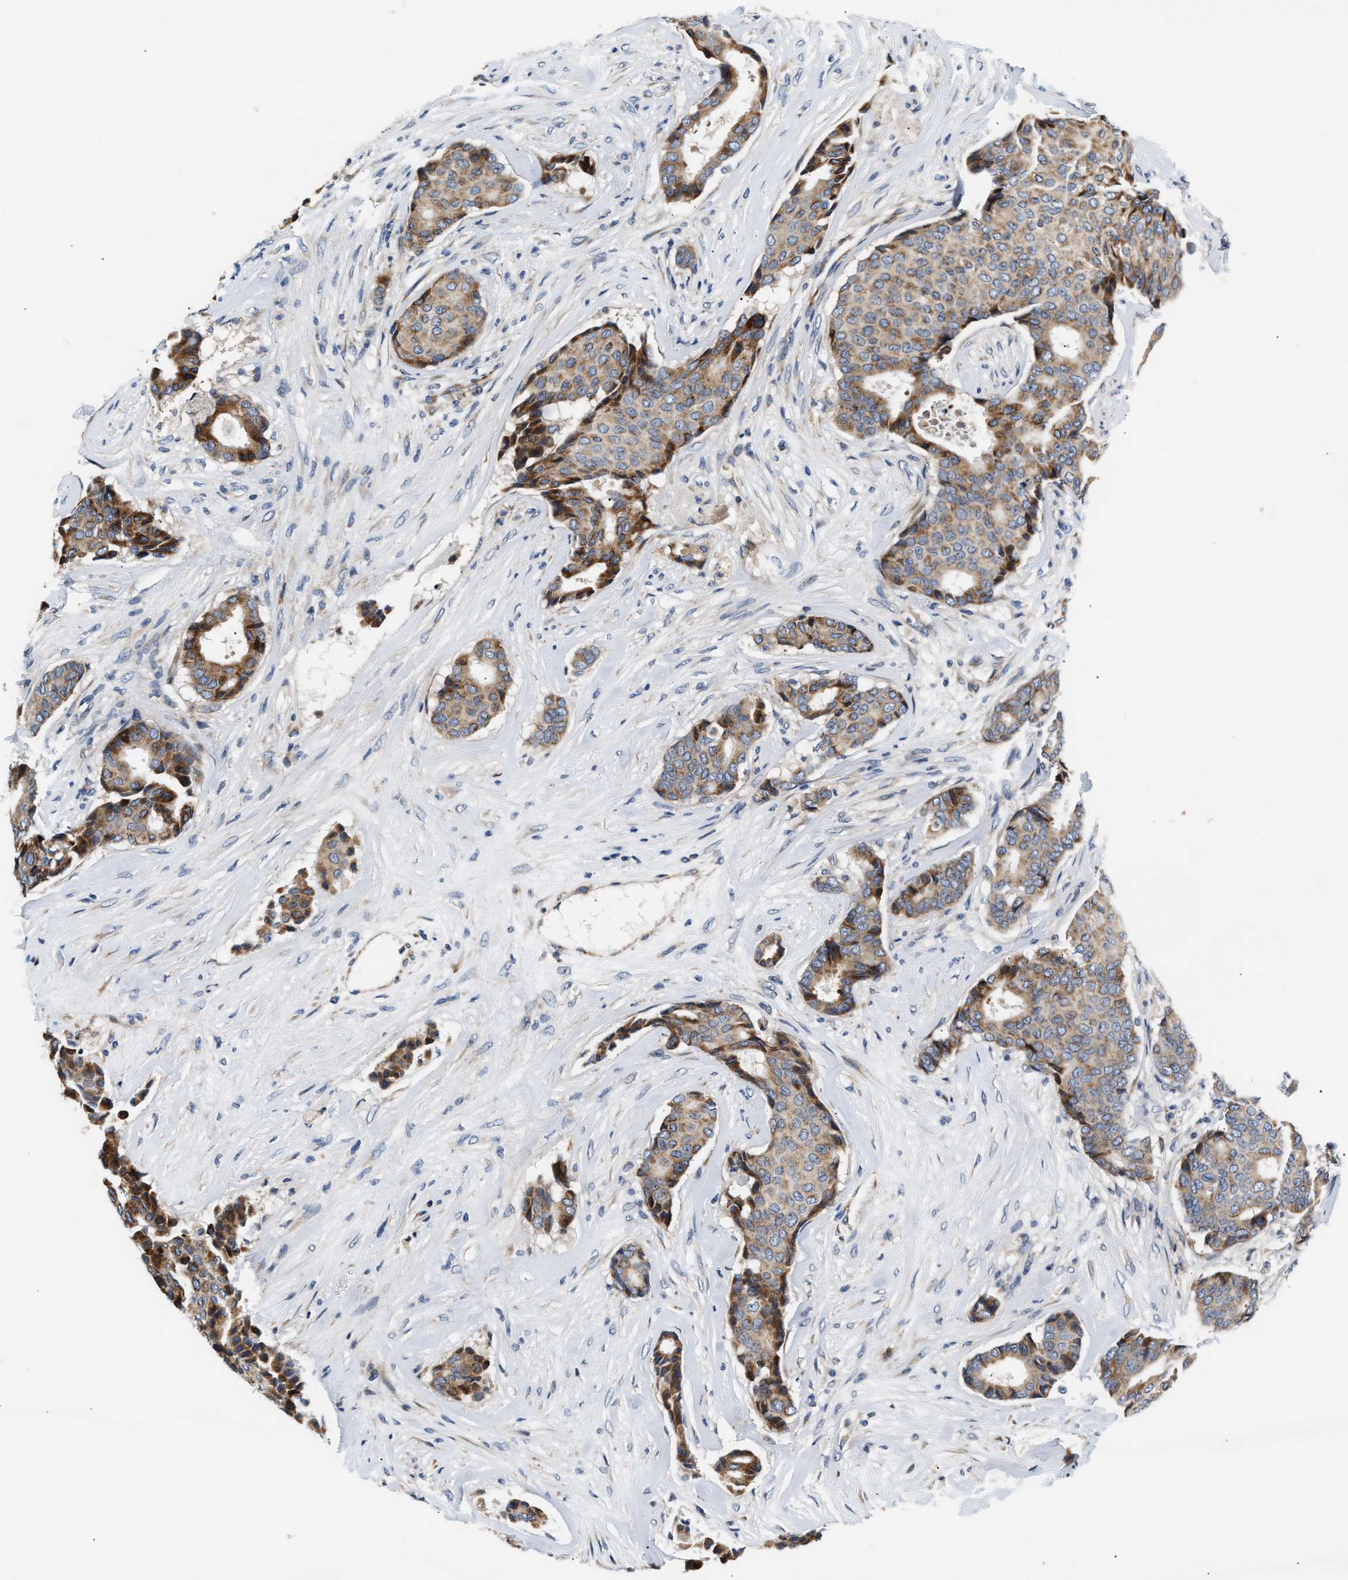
{"staining": {"intensity": "moderate", "quantity": ">75%", "location": "cytoplasmic/membranous"}, "tissue": "breast cancer", "cell_type": "Tumor cells", "image_type": "cancer", "snomed": [{"axis": "morphology", "description": "Duct carcinoma"}, {"axis": "topography", "description": "Breast"}], "caption": "Immunohistochemical staining of human breast cancer (infiltrating ductal carcinoma) reveals moderate cytoplasmic/membranous protein positivity in approximately >75% of tumor cells.", "gene": "IFT74", "patient": {"sex": "female", "age": 75}}